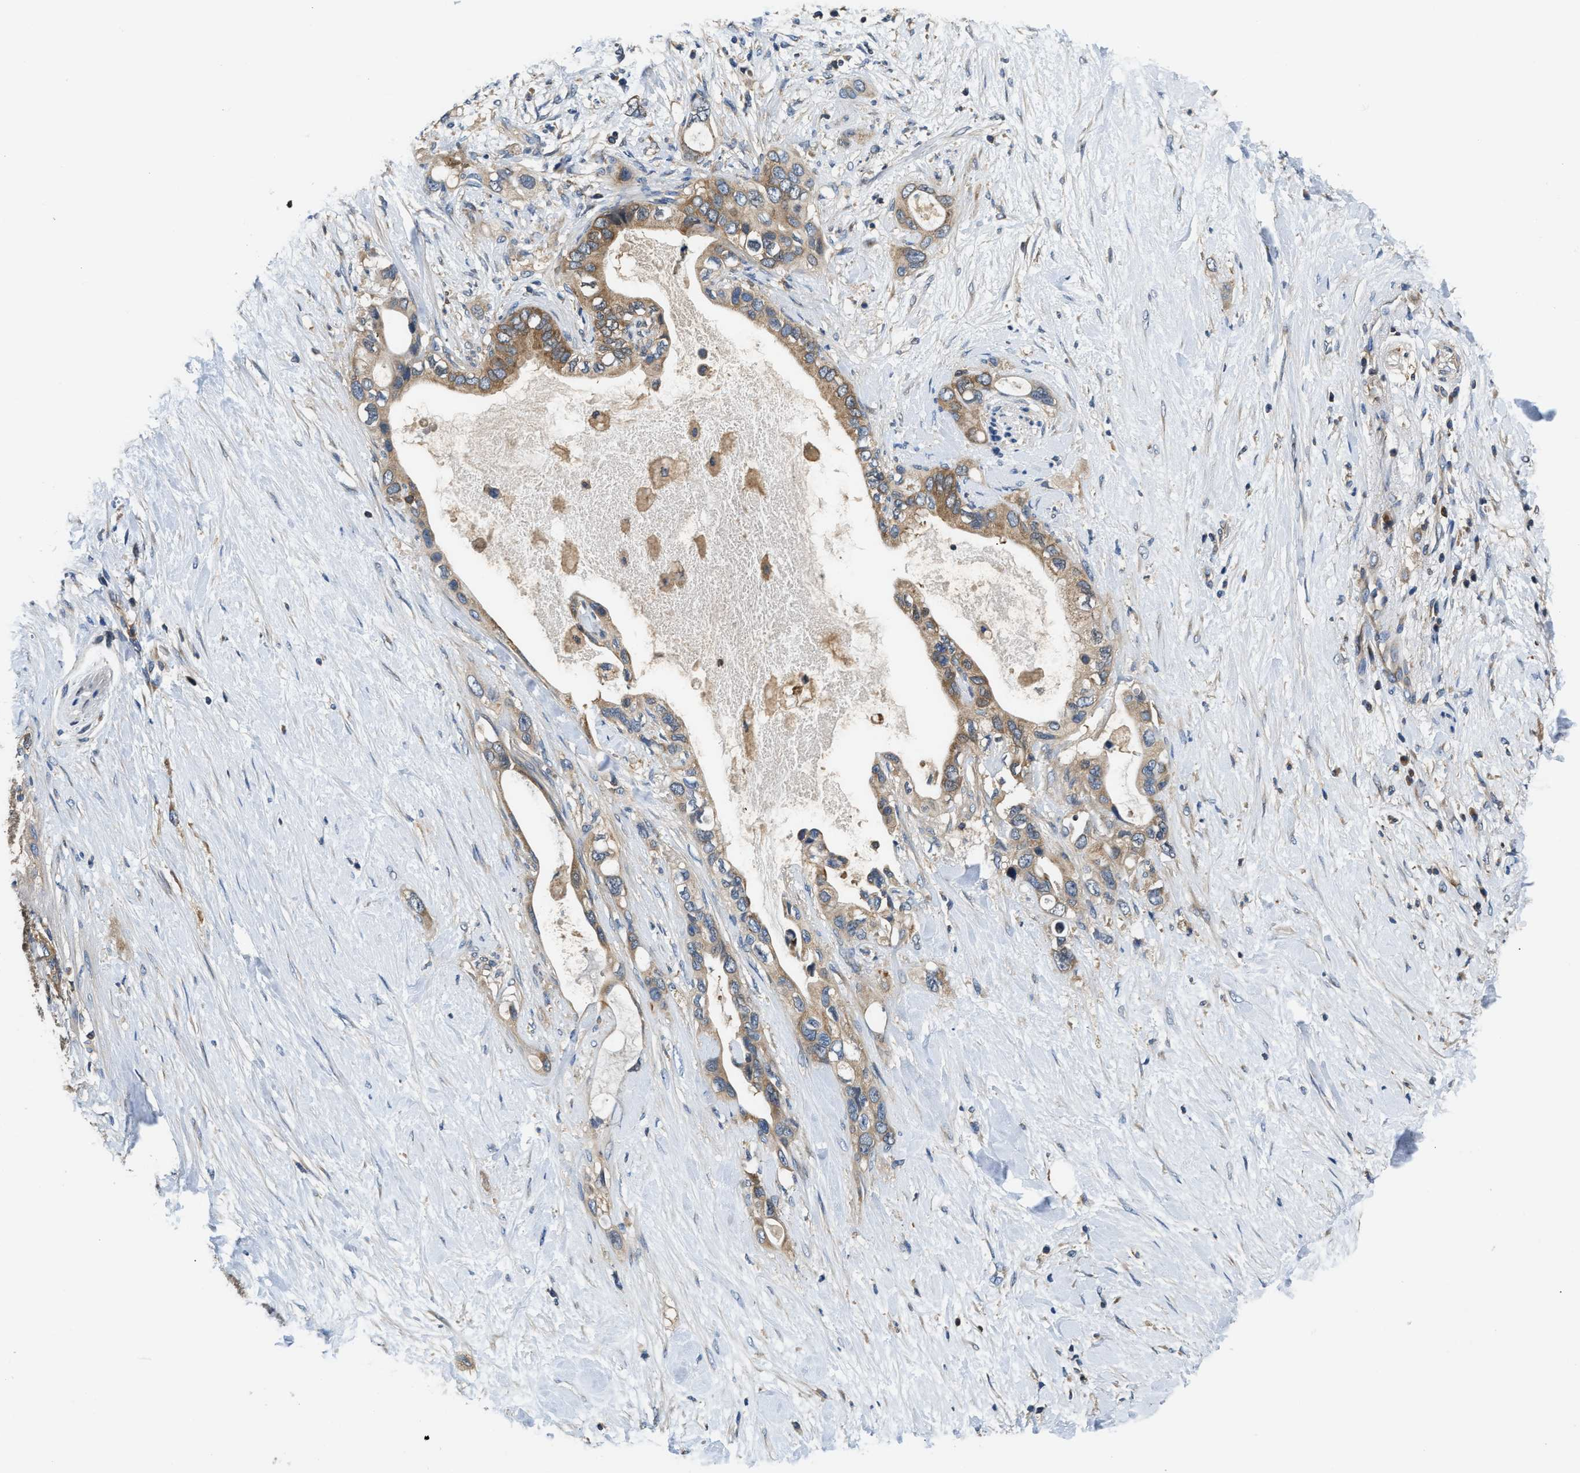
{"staining": {"intensity": "moderate", "quantity": "25%-75%", "location": "cytoplasmic/membranous"}, "tissue": "pancreatic cancer", "cell_type": "Tumor cells", "image_type": "cancer", "snomed": [{"axis": "morphology", "description": "Adenocarcinoma, NOS"}, {"axis": "topography", "description": "Pancreas"}], "caption": "Tumor cells demonstrate medium levels of moderate cytoplasmic/membranous positivity in approximately 25%-75% of cells in pancreatic cancer (adenocarcinoma).", "gene": "CCM2", "patient": {"sex": "female", "age": 56}}